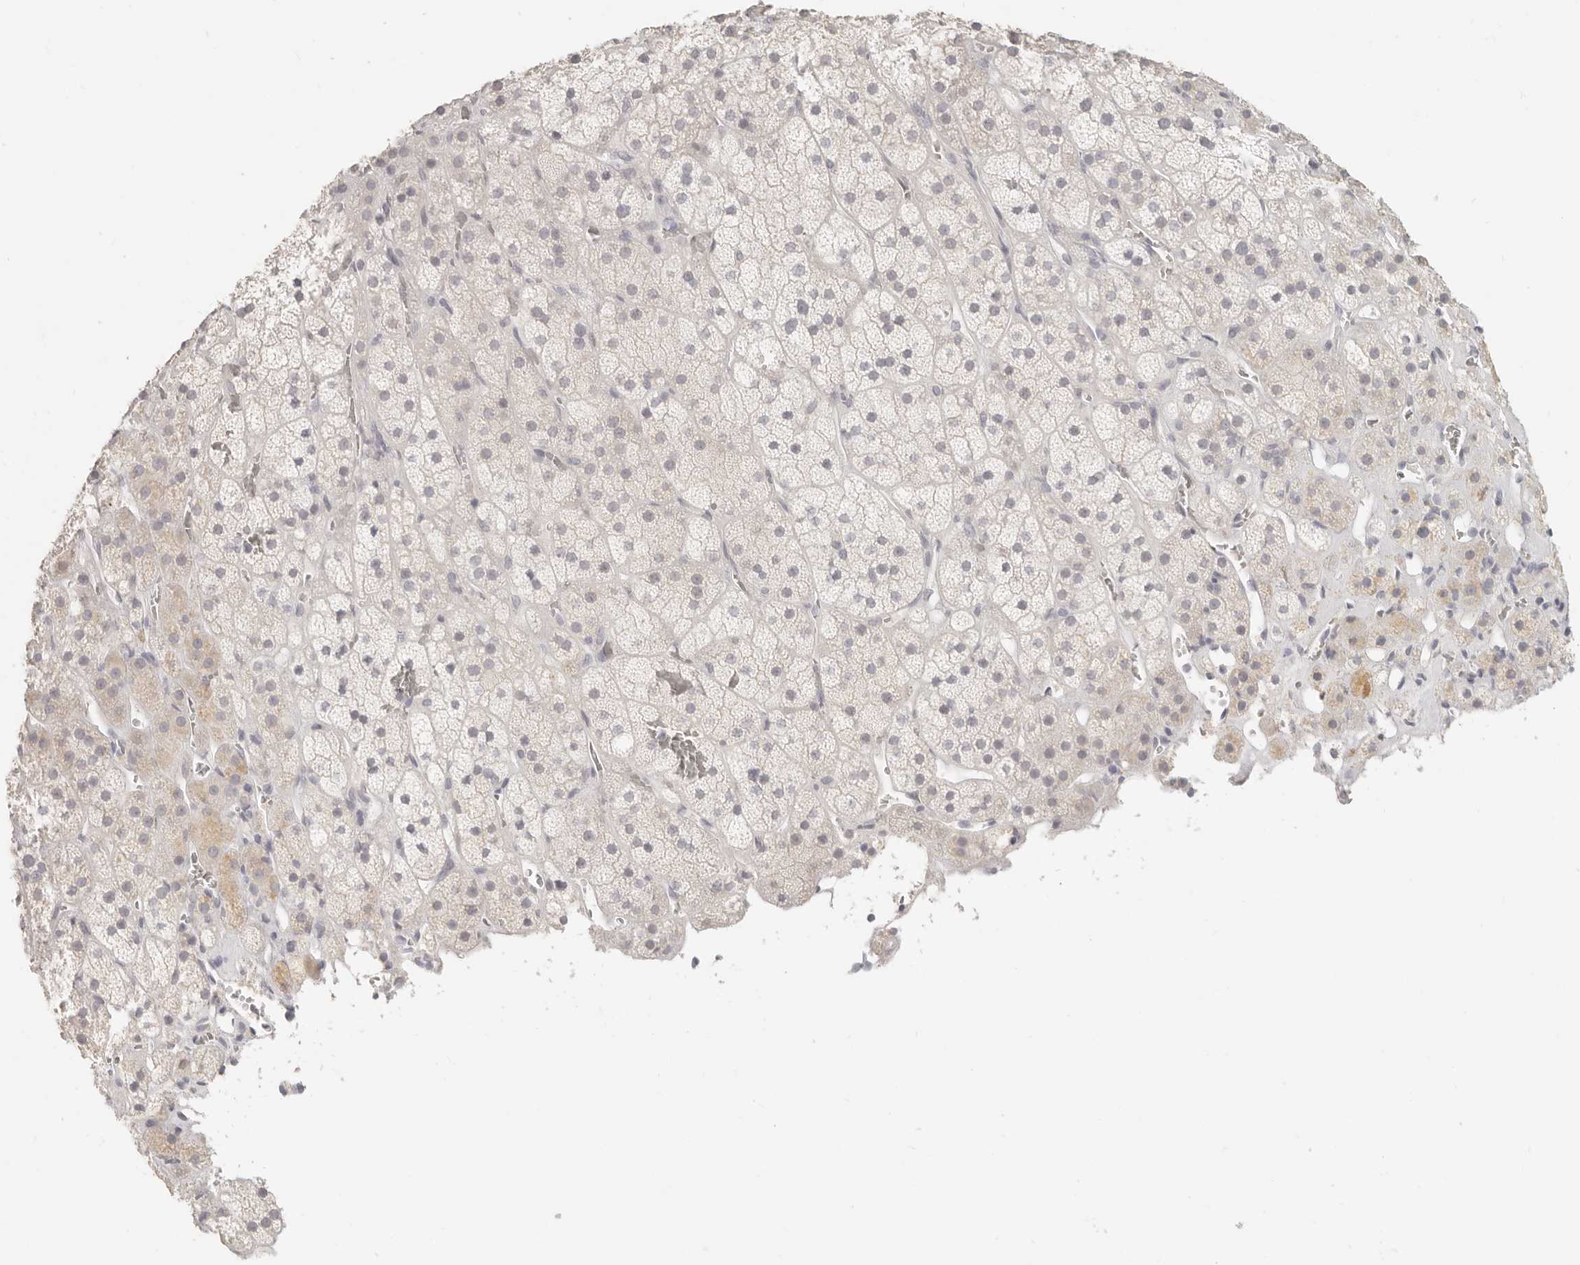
{"staining": {"intensity": "negative", "quantity": "none", "location": "none"}, "tissue": "adrenal gland", "cell_type": "Glandular cells", "image_type": "normal", "snomed": [{"axis": "morphology", "description": "Normal tissue, NOS"}, {"axis": "topography", "description": "Adrenal gland"}], "caption": "A high-resolution micrograph shows immunohistochemistry (IHC) staining of benign adrenal gland, which displays no significant staining in glandular cells. The staining is performed using DAB brown chromogen with nuclei counter-stained in using hematoxylin.", "gene": "EPCAM", "patient": {"sex": "male", "age": 57}}